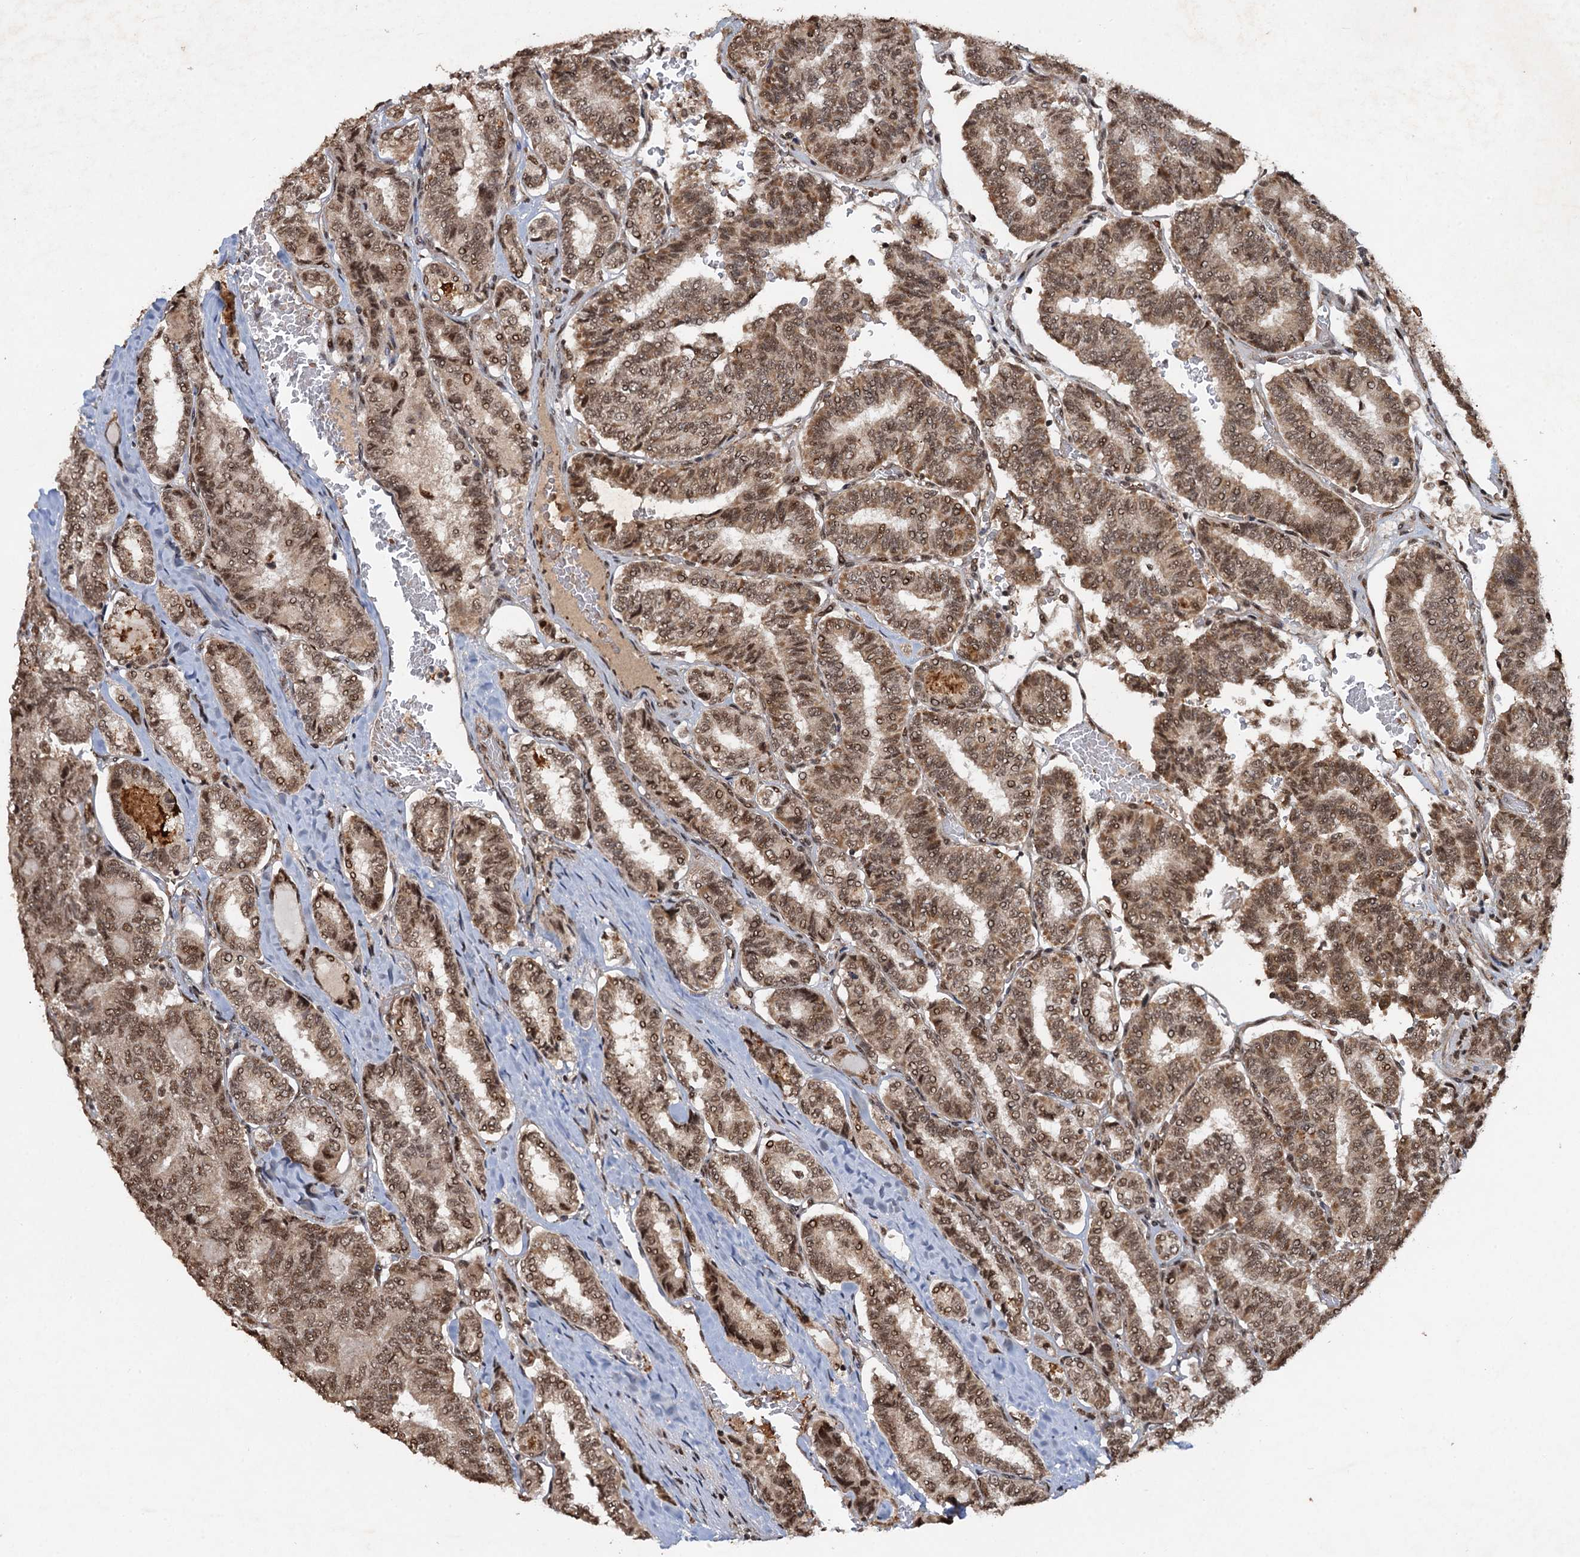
{"staining": {"intensity": "moderate", "quantity": ">75%", "location": "nuclear"}, "tissue": "thyroid cancer", "cell_type": "Tumor cells", "image_type": "cancer", "snomed": [{"axis": "morphology", "description": "Papillary adenocarcinoma, NOS"}, {"axis": "topography", "description": "Thyroid gland"}], "caption": "Protein staining of thyroid papillary adenocarcinoma tissue reveals moderate nuclear positivity in about >75% of tumor cells.", "gene": "REP15", "patient": {"sex": "female", "age": 35}}